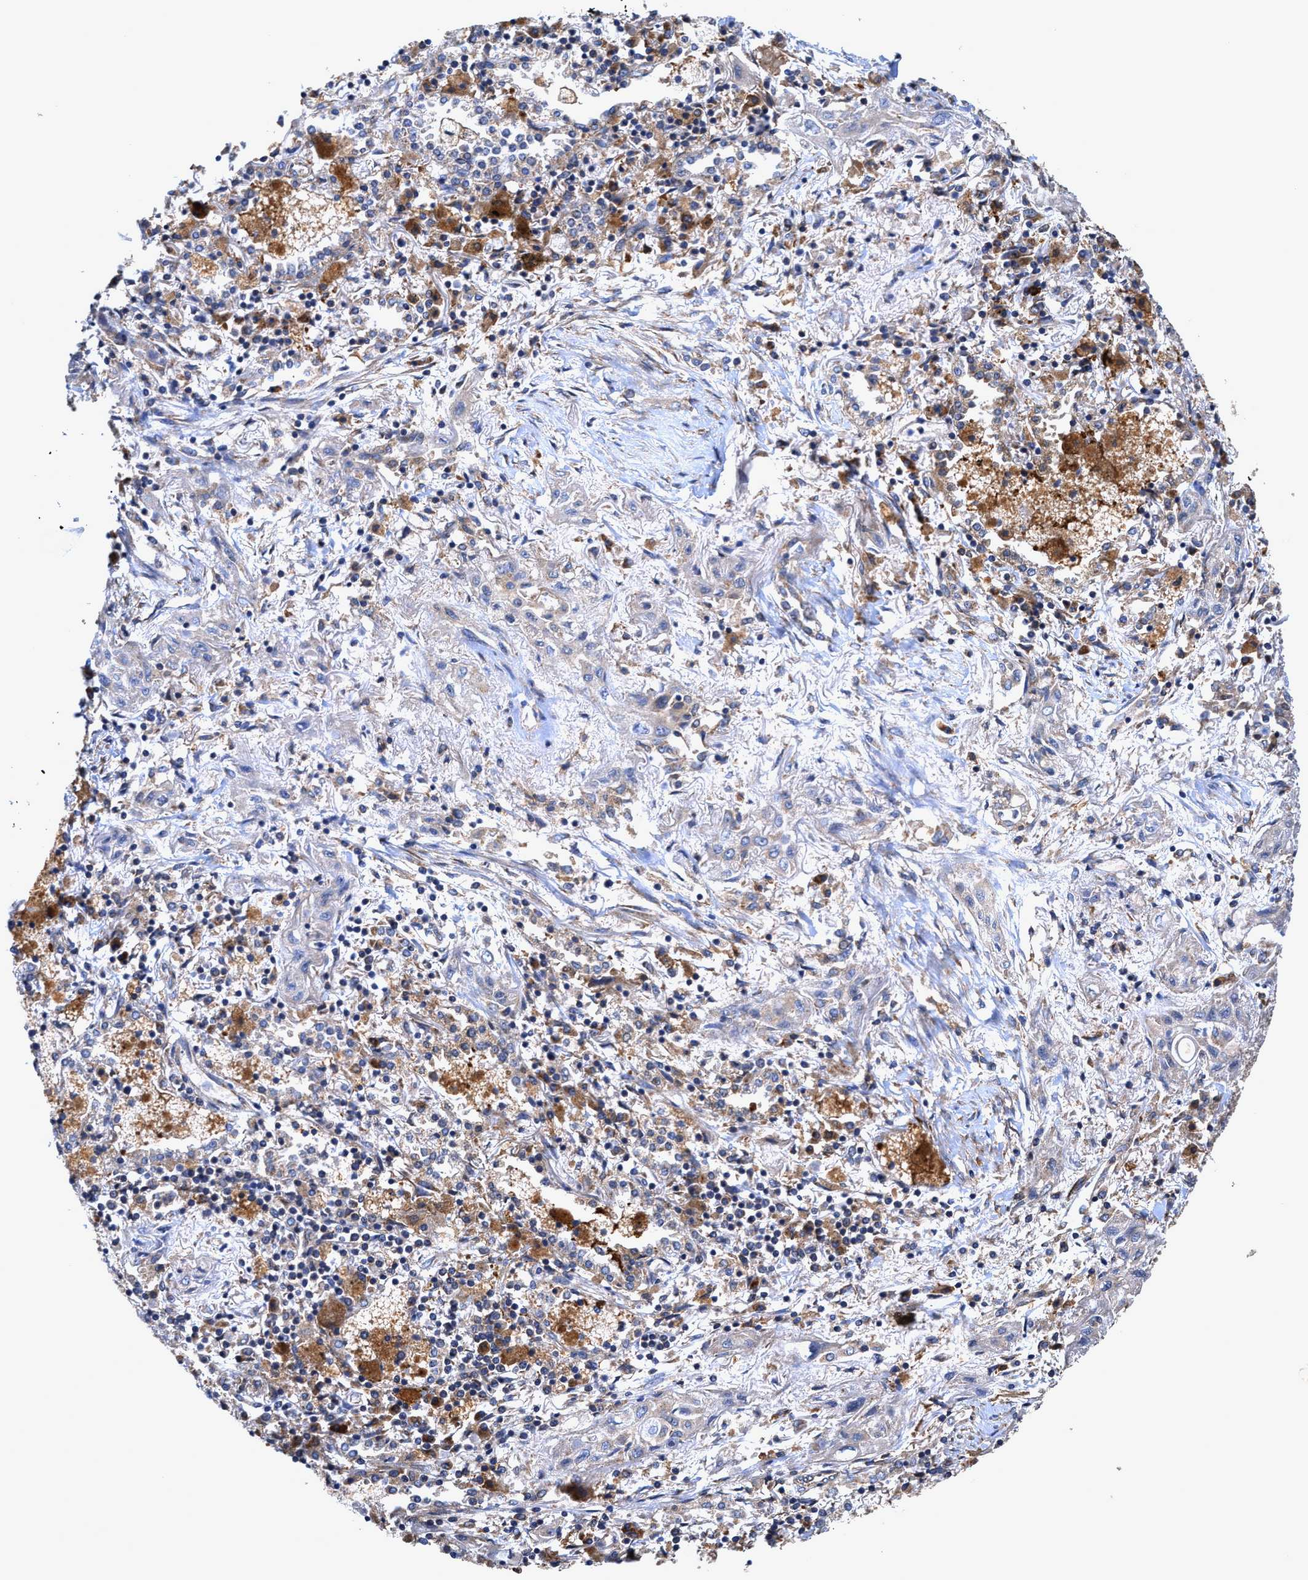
{"staining": {"intensity": "negative", "quantity": "none", "location": "none"}, "tissue": "lung cancer", "cell_type": "Tumor cells", "image_type": "cancer", "snomed": [{"axis": "morphology", "description": "Squamous cell carcinoma, NOS"}, {"axis": "topography", "description": "Lung"}], "caption": "A micrograph of squamous cell carcinoma (lung) stained for a protein displays no brown staining in tumor cells.", "gene": "EFNA4", "patient": {"sex": "female", "age": 47}}